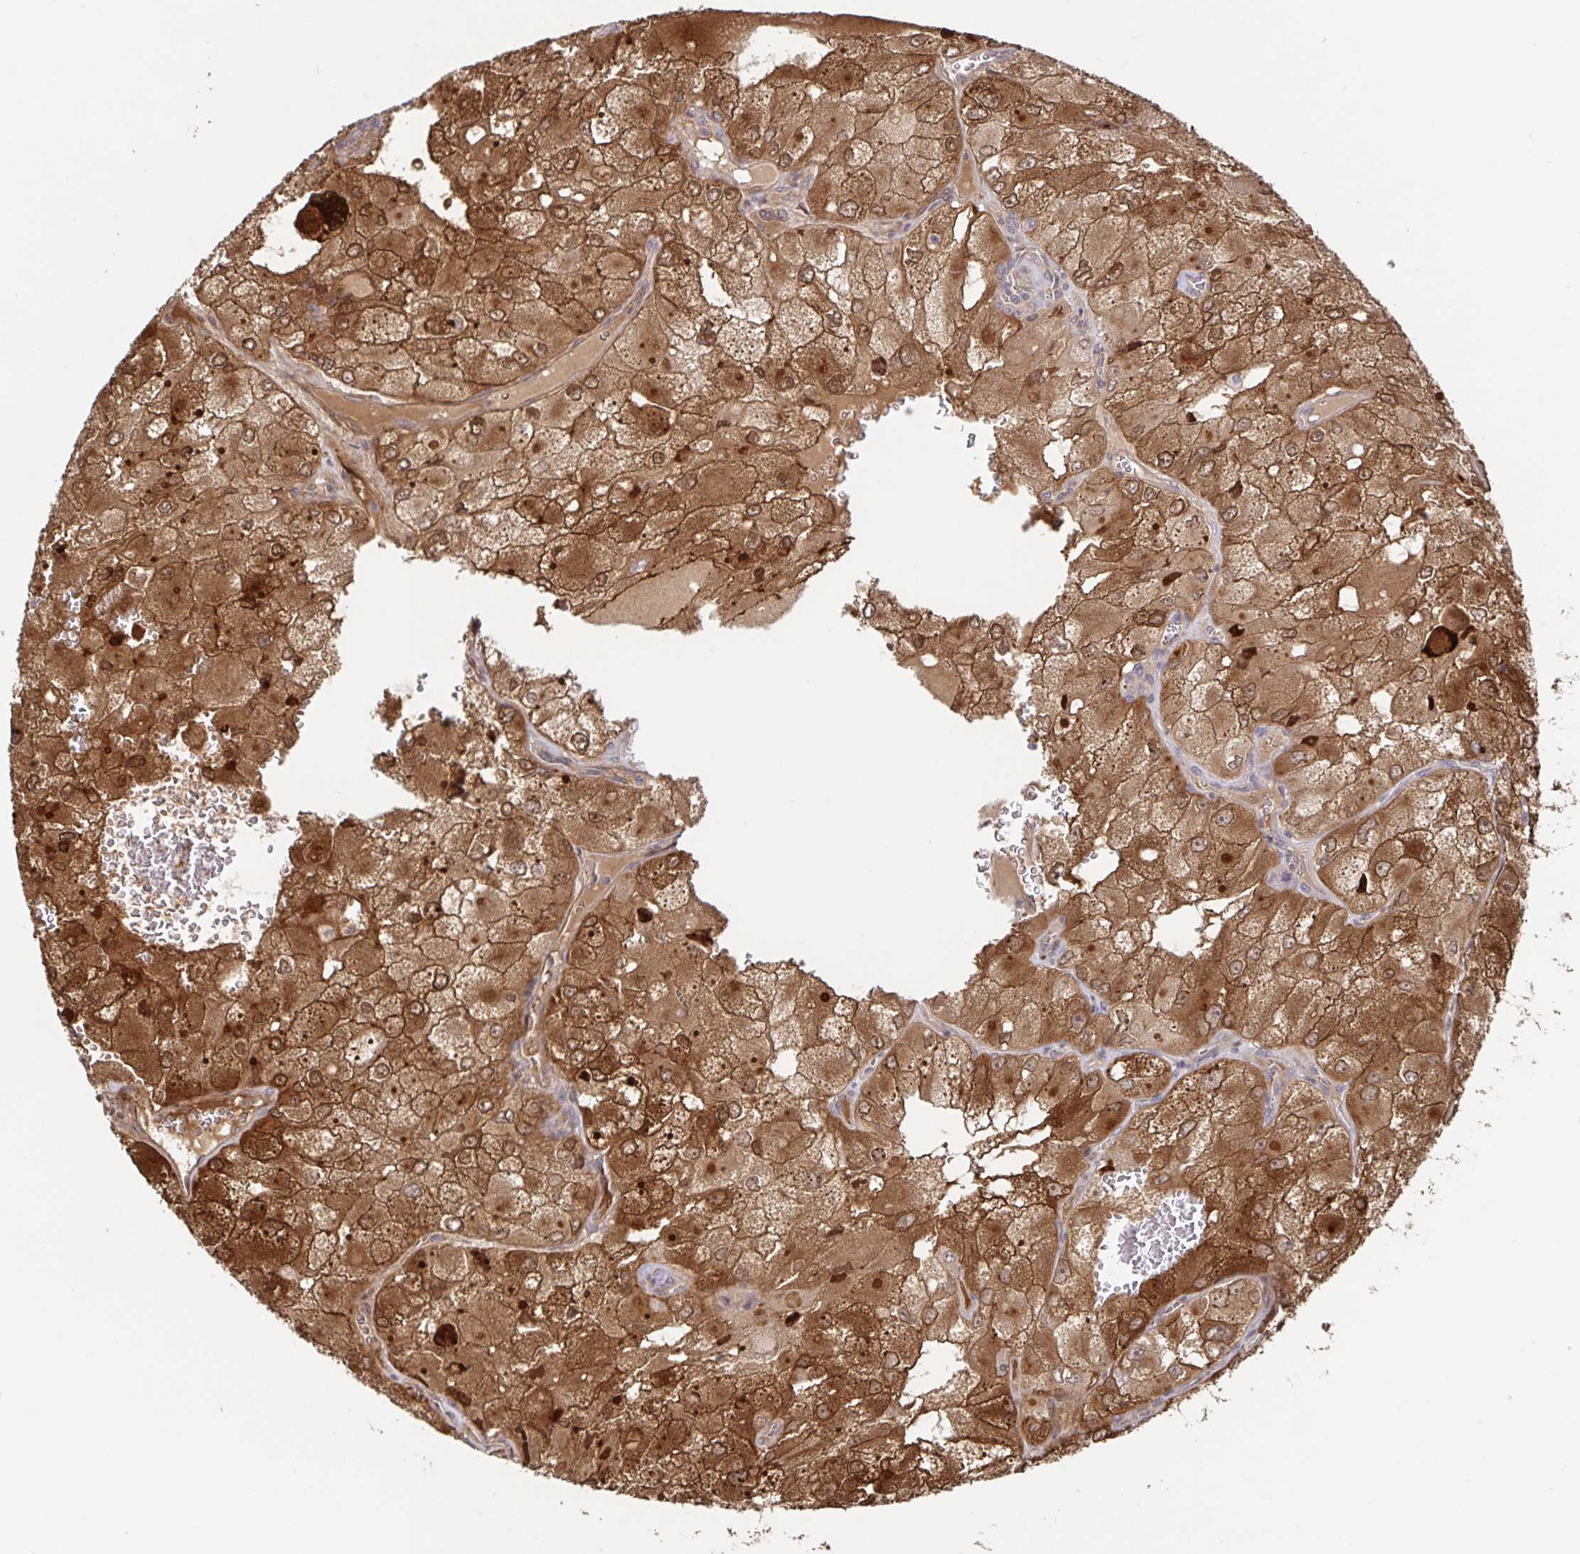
{"staining": {"intensity": "moderate", "quantity": ">75%", "location": "cytoplasmic/membranous"}, "tissue": "renal cancer", "cell_type": "Tumor cells", "image_type": "cancer", "snomed": [{"axis": "morphology", "description": "Adenocarcinoma, NOS"}, {"axis": "topography", "description": "Kidney"}], "caption": "Human renal adenocarcinoma stained for a protein (brown) reveals moderate cytoplasmic/membranous positive positivity in approximately >75% of tumor cells.", "gene": "AACS", "patient": {"sex": "female", "age": 70}}